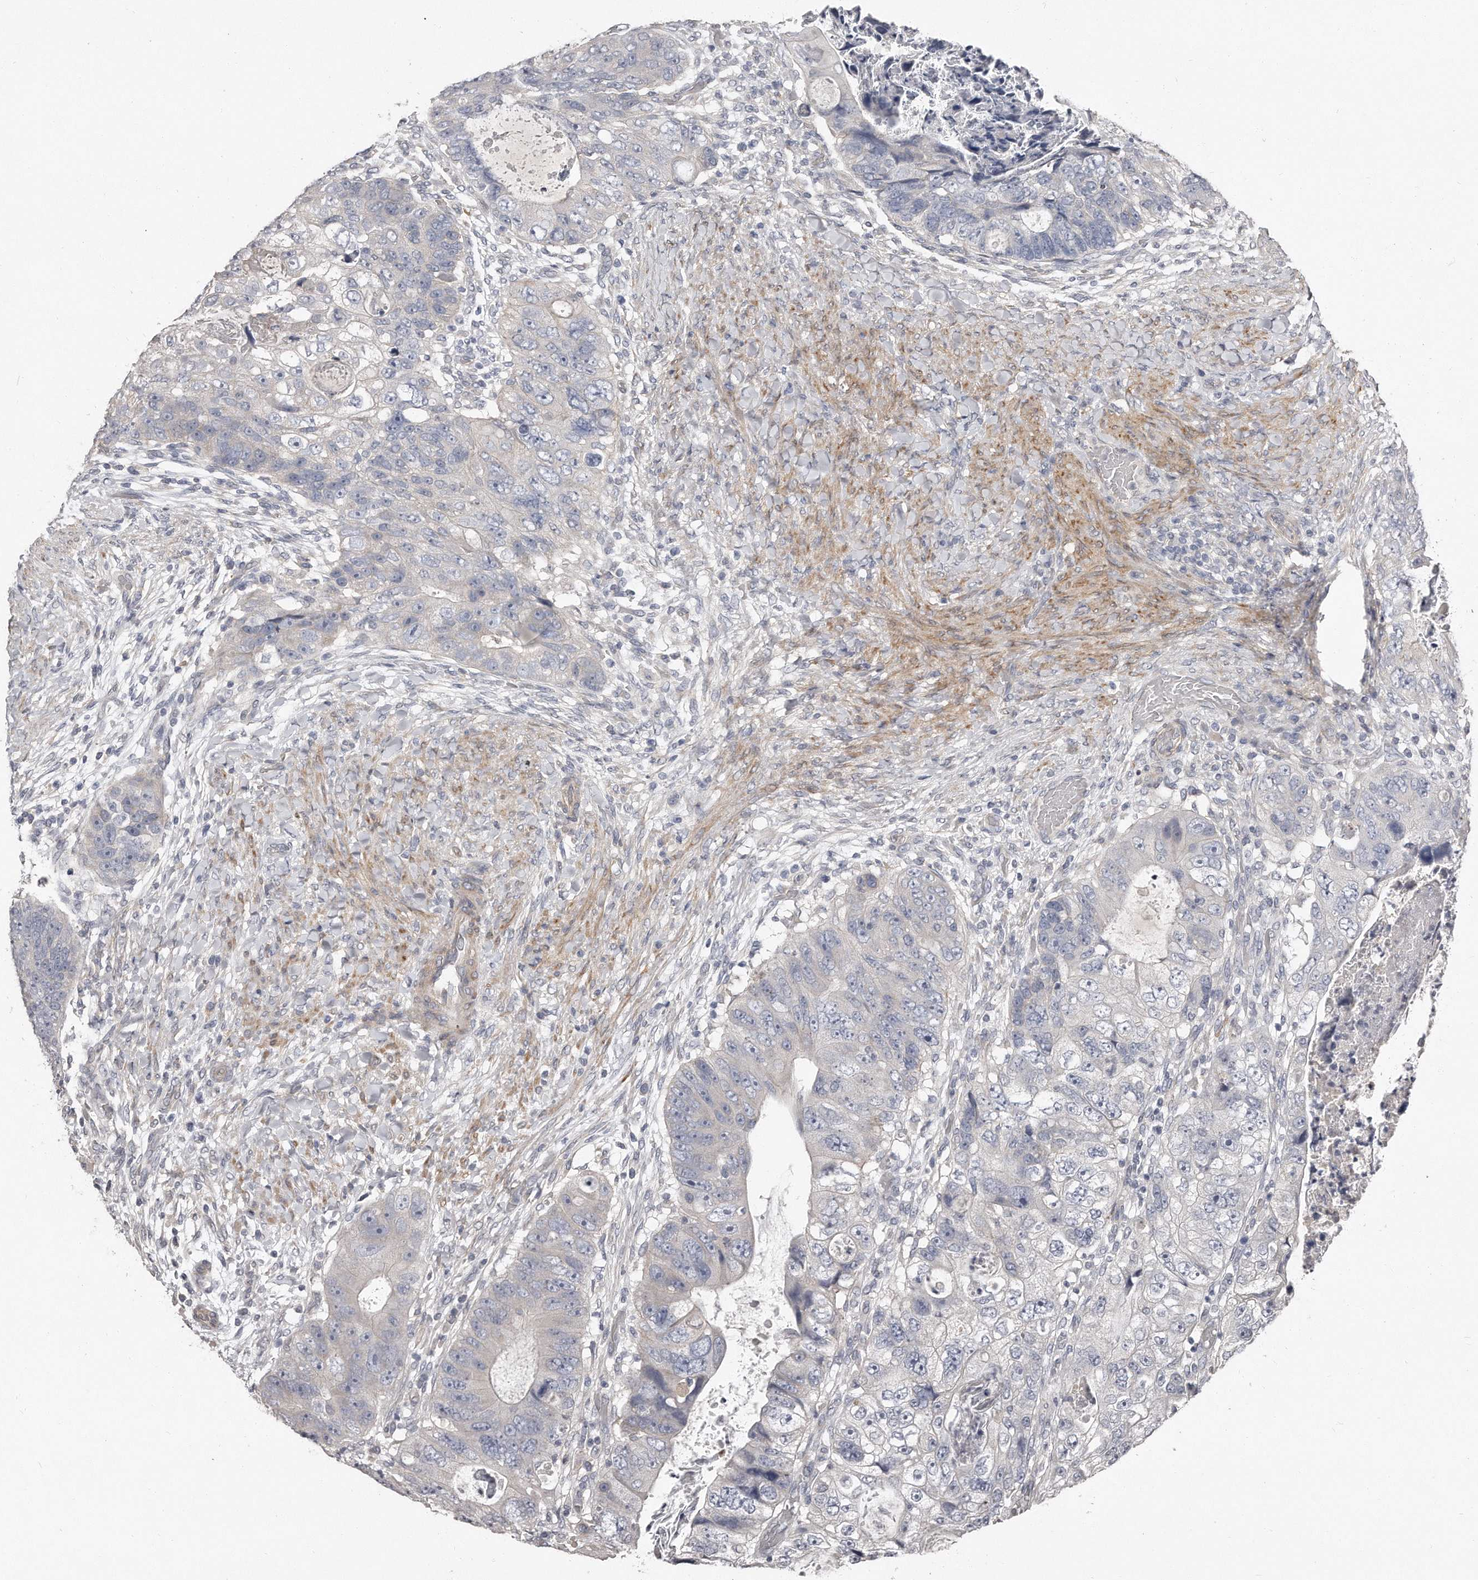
{"staining": {"intensity": "negative", "quantity": "none", "location": "none"}, "tissue": "colorectal cancer", "cell_type": "Tumor cells", "image_type": "cancer", "snomed": [{"axis": "morphology", "description": "Adenocarcinoma, NOS"}, {"axis": "topography", "description": "Rectum"}], "caption": "A high-resolution histopathology image shows immunohistochemistry staining of adenocarcinoma (colorectal), which displays no significant positivity in tumor cells.", "gene": "LMOD1", "patient": {"sex": "male", "age": 59}}